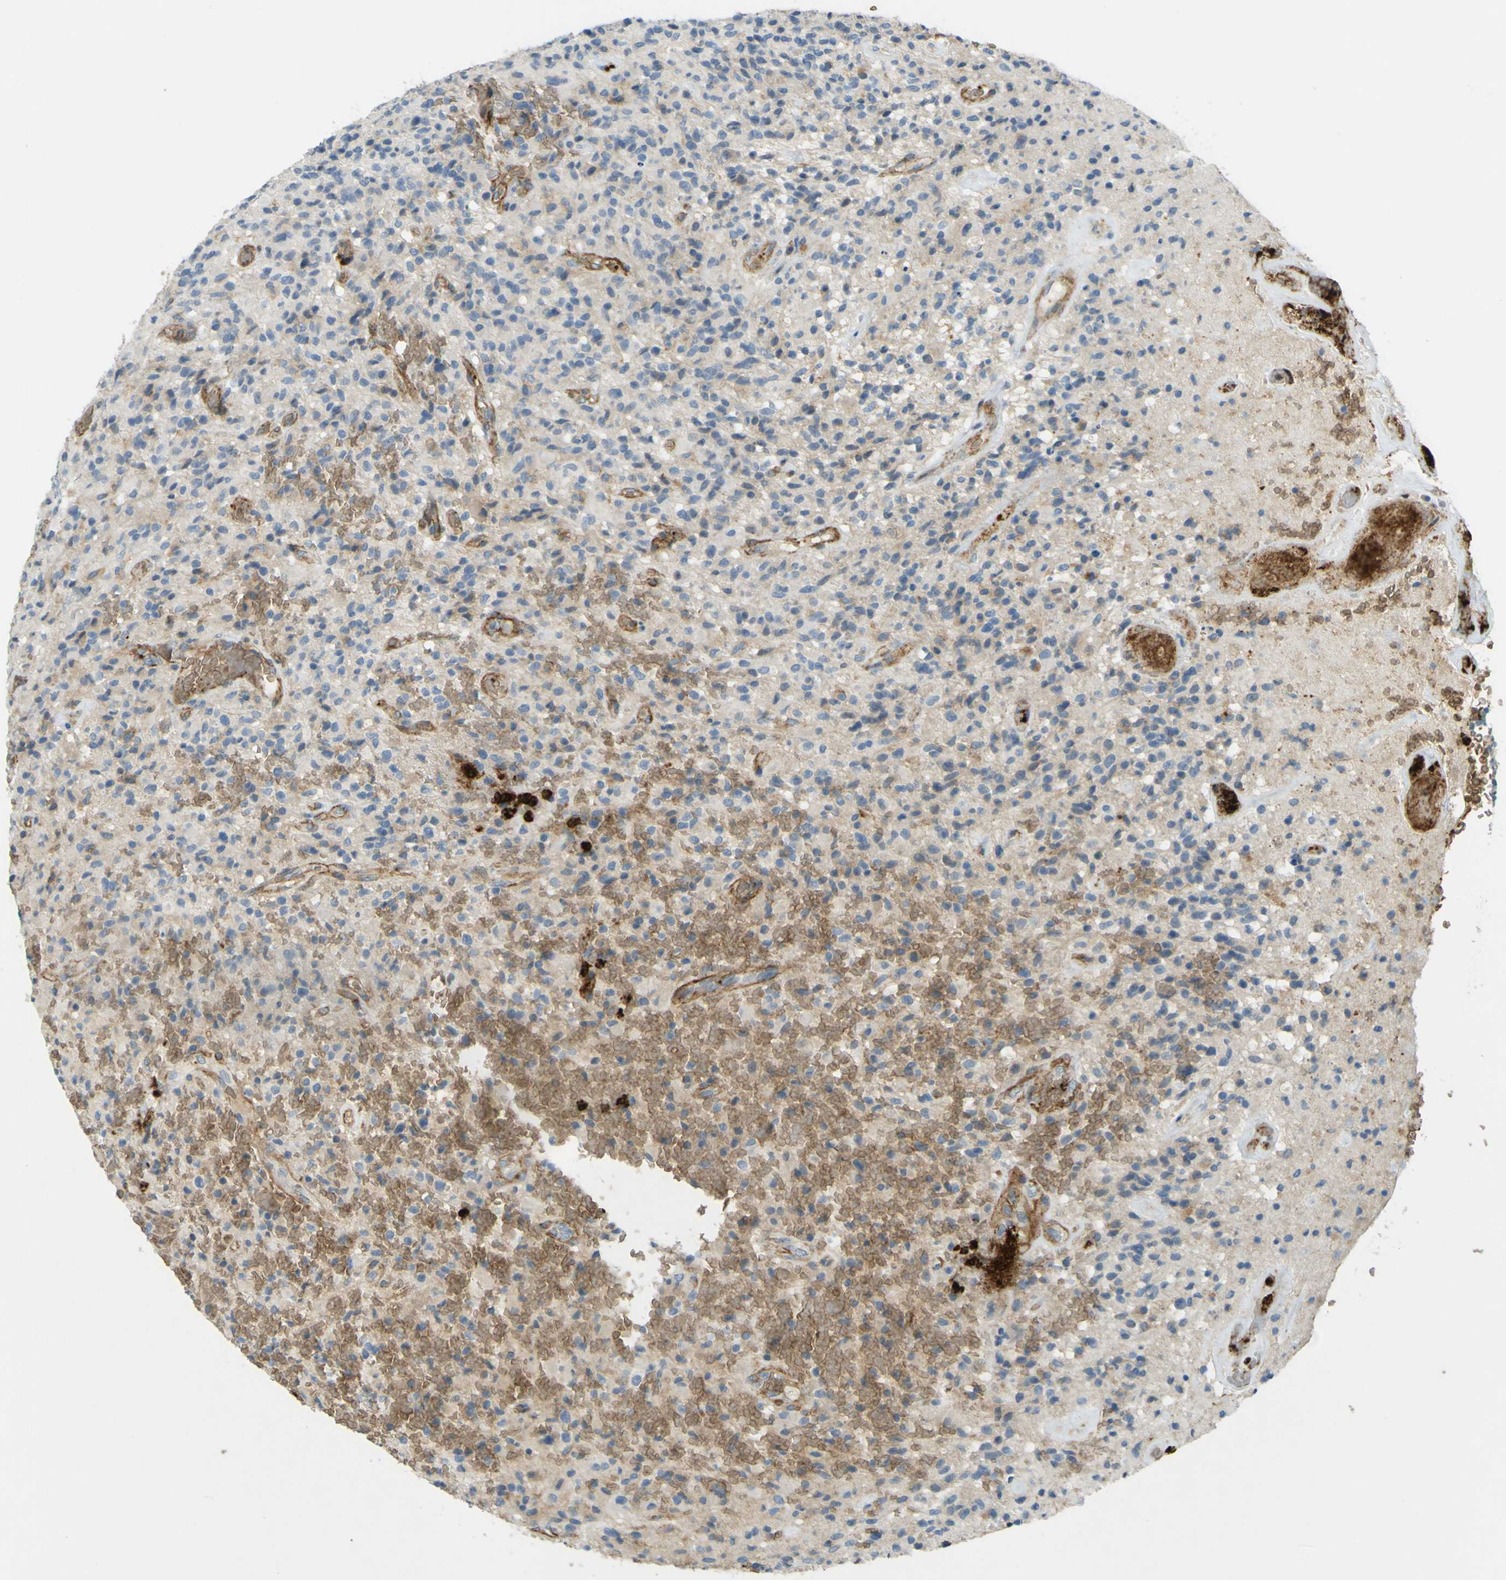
{"staining": {"intensity": "moderate", "quantity": "<25%", "location": "cytoplasmic/membranous"}, "tissue": "glioma", "cell_type": "Tumor cells", "image_type": "cancer", "snomed": [{"axis": "morphology", "description": "Glioma, malignant, High grade"}, {"axis": "topography", "description": "Brain"}], "caption": "Human malignant glioma (high-grade) stained with a brown dye exhibits moderate cytoplasmic/membranous positive positivity in about <25% of tumor cells.", "gene": "PLXDC1", "patient": {"sex": "male", "age": 71}}